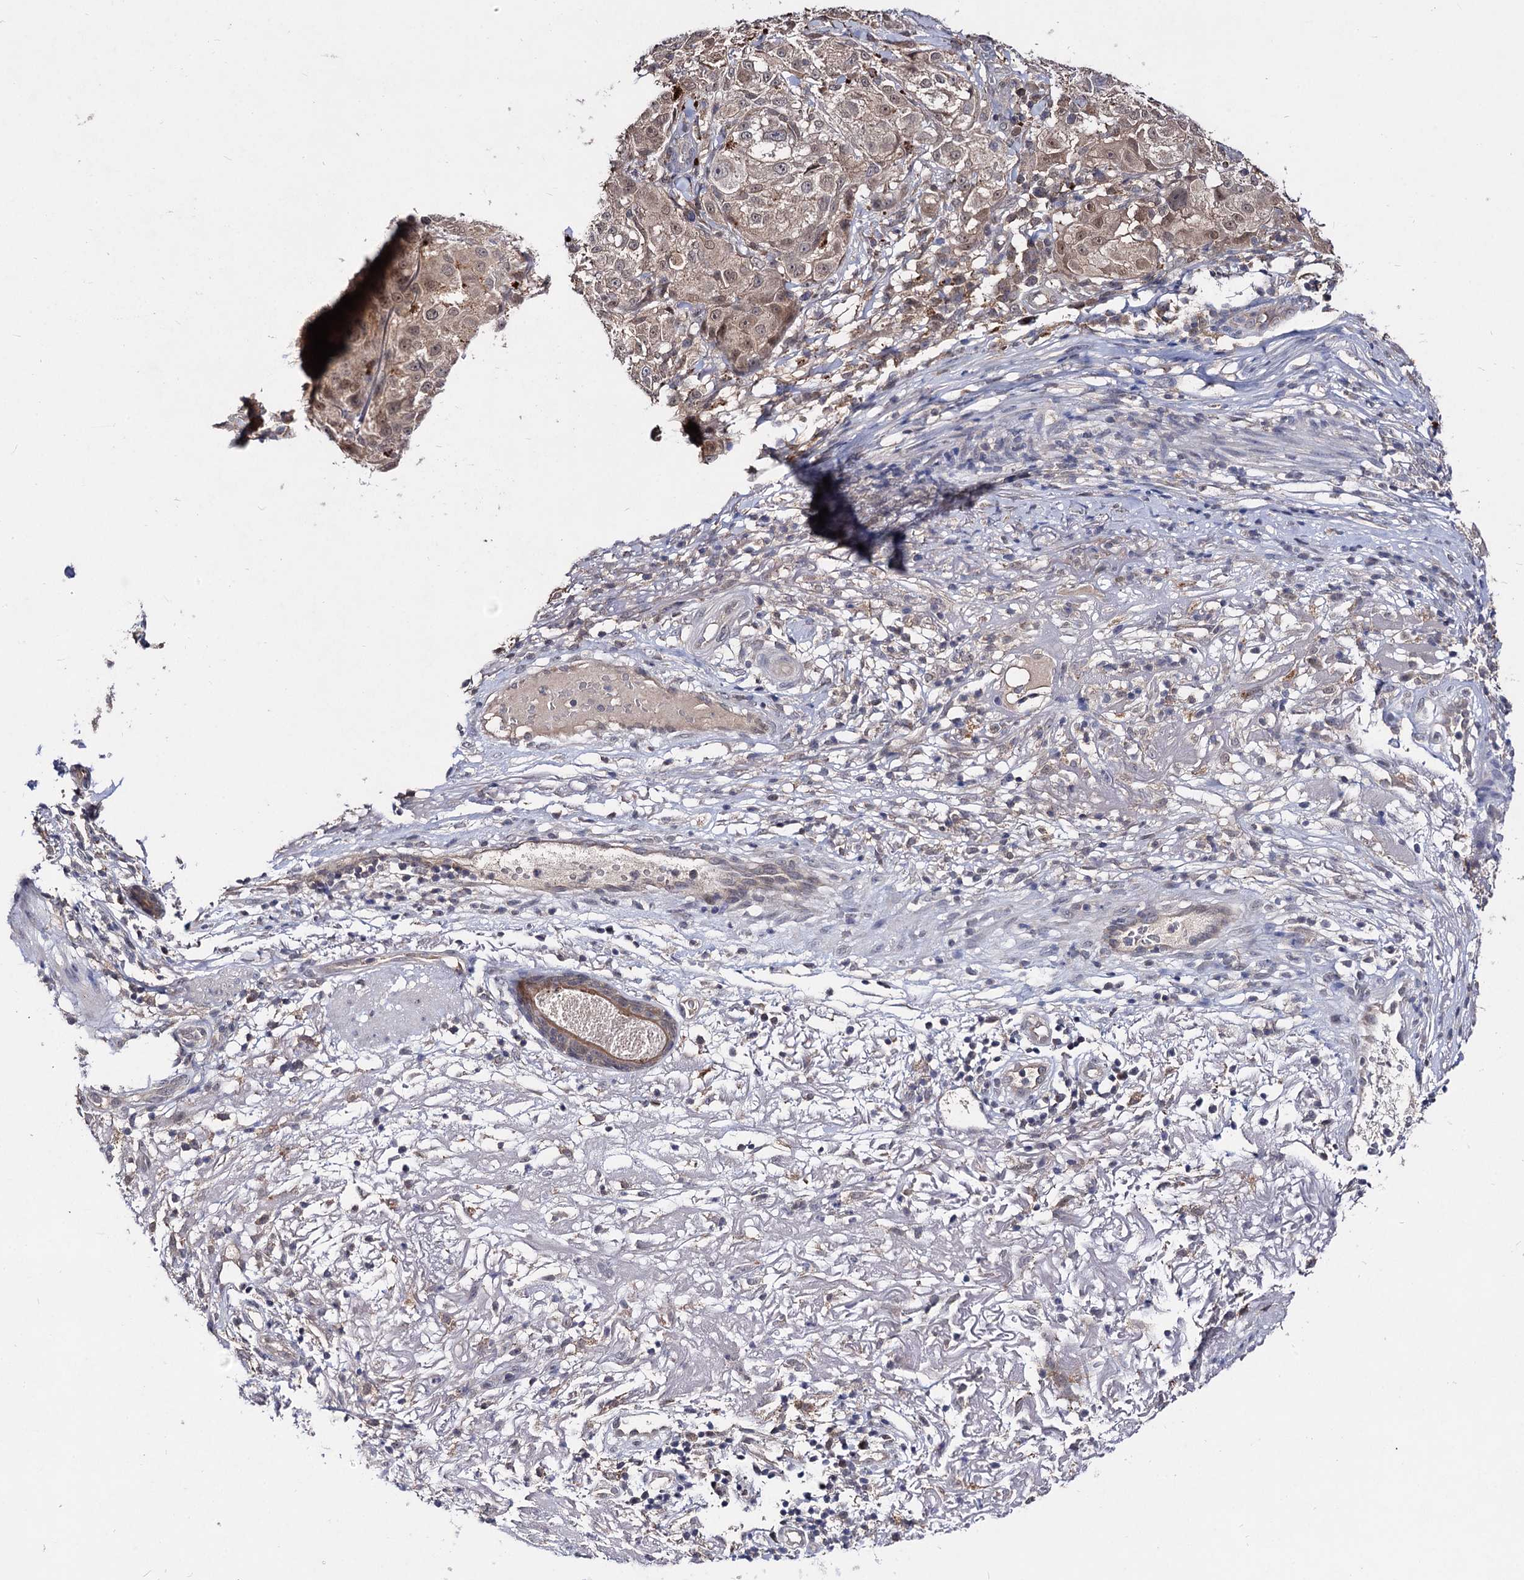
{"staining": {"intensity": "negative", "quantity": "none", "location": "none"}, "tissue": "melanoma", "cell_type": "Tumor cells", "image_type": "cancer", "snomed": [{"axis": "morphology", "description": "Necrosis, NOS"}, {"axis": "morphology", "description": "Malignant melanoma, NOS"}, {"axis": "topography", "description": "Skin"}], "caption": "High power microscopy micrograph of an IHC histopathology image of melanoma, revealing no significant positivity in tumor cells.", "gene": "ACTR6", "patient": {"sex": "female", "age": 87}}